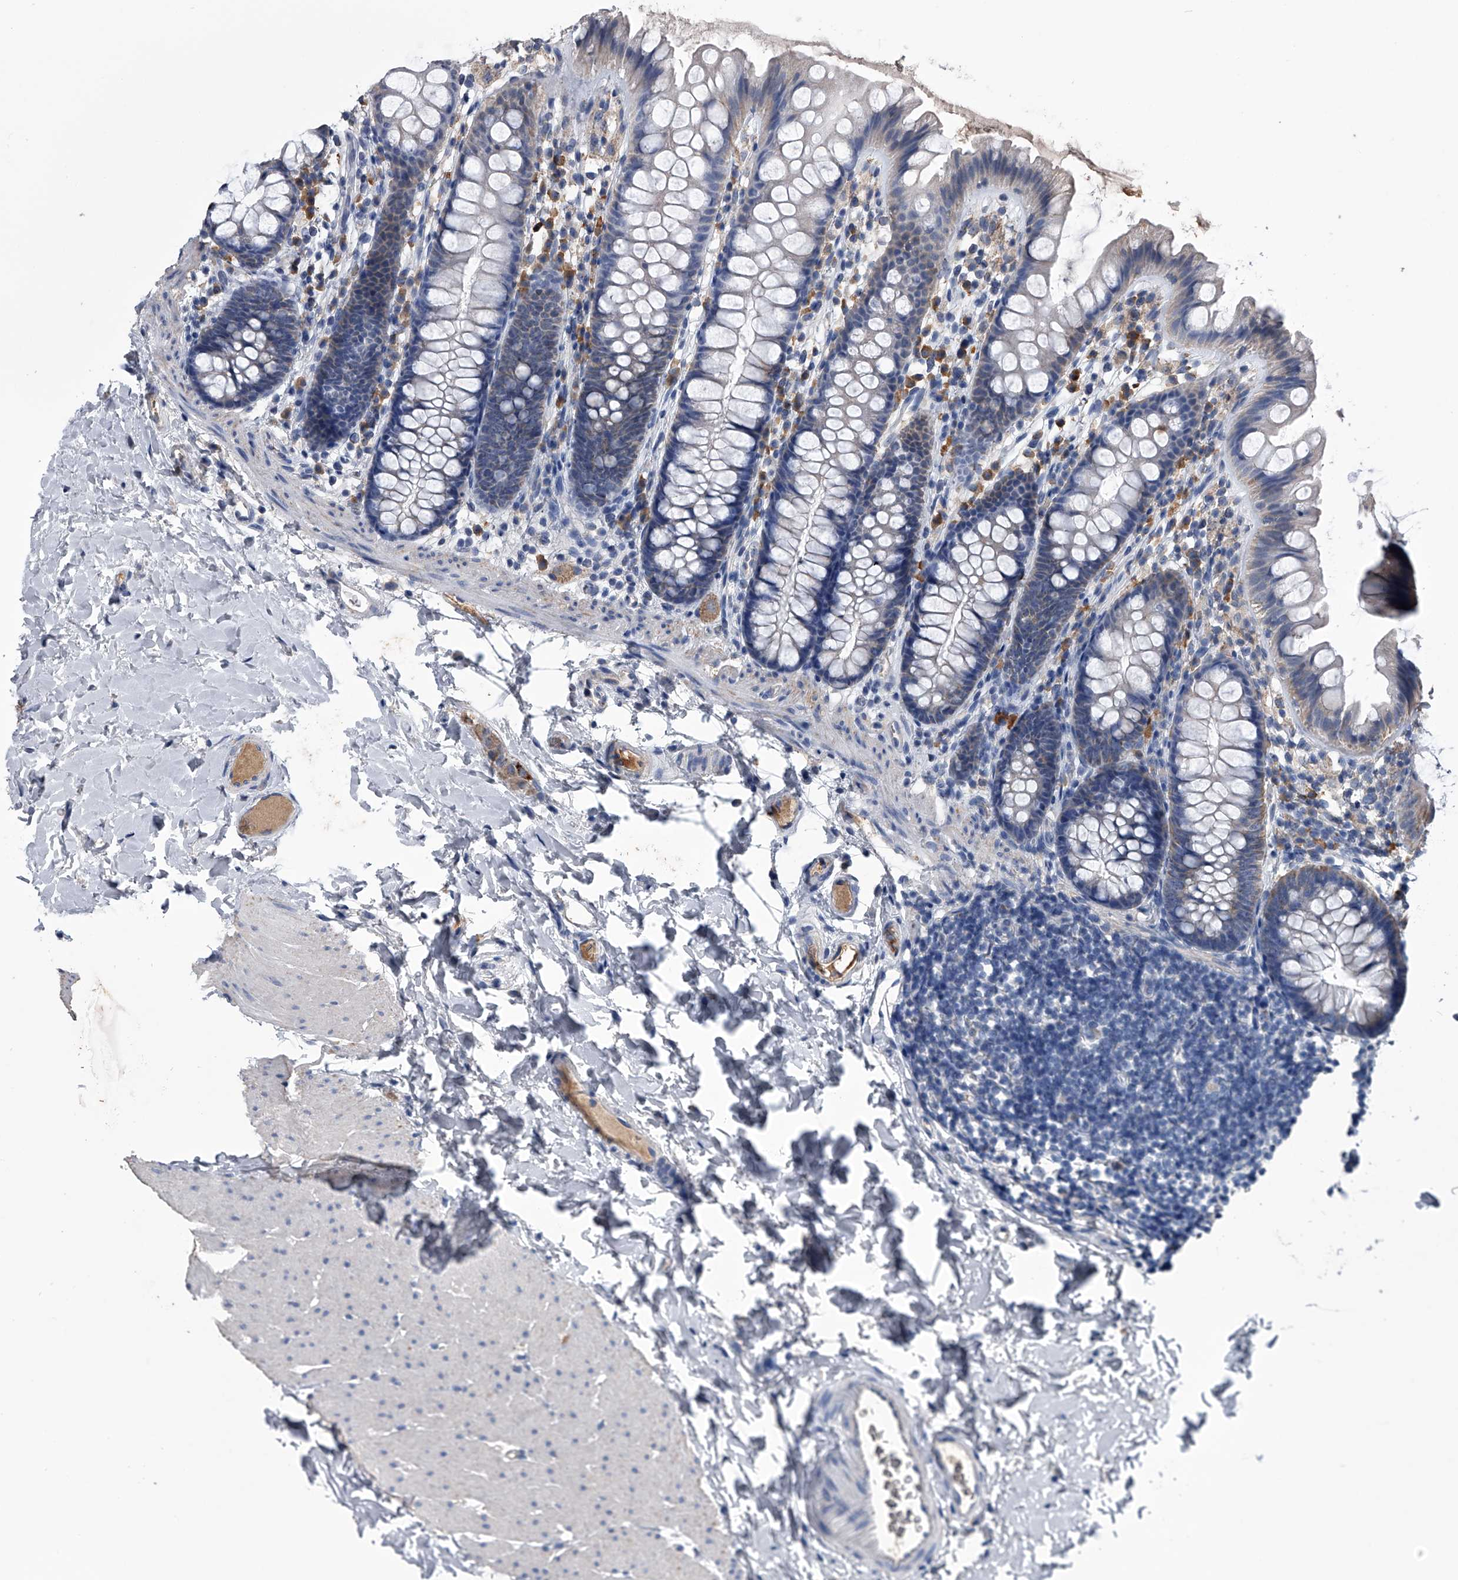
{"staining": {"intensity": "negative", "quantity": "none", "location": "none"}, "tissue": "colon", "cell_type": "Endothelial cells", "image_type": "normal", "snomed": [{"axis": "morphology", "description": "Normal tissue, NOS"}, {"axis": "topography", "description": "Colon"}], "caption": "A high-resolution image shows immunohistochemistry staining of normal colon, which shows no significant staining in endothelial cells. Nuclei are stained in blue.", "gene": "OAT", "patient": {"sex": "female", "age": 62}}